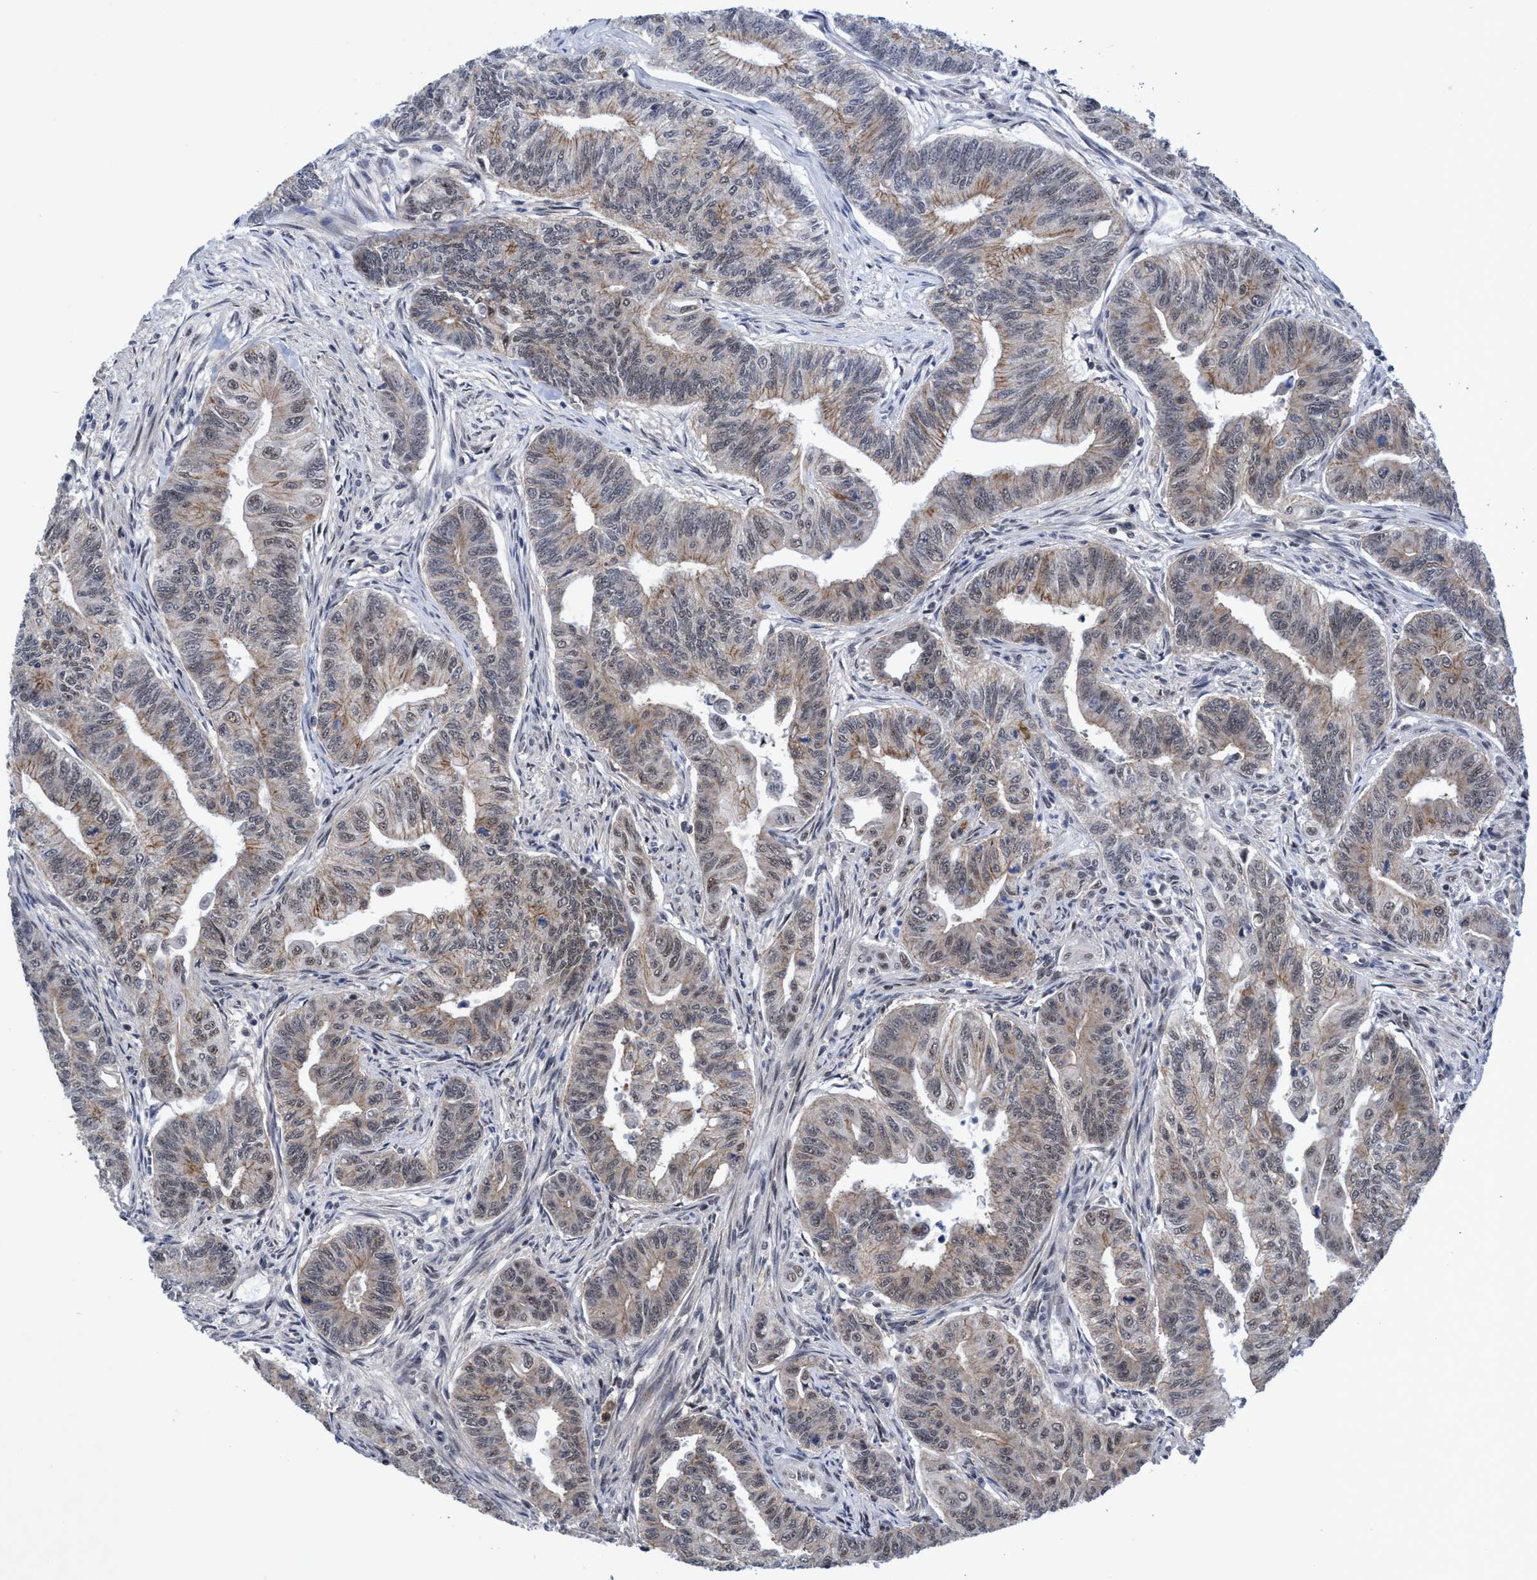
{"staining": {"intensity": "moderate", "quantity": "<25%", "location": "cytoplasmic/membranous"}, "tissue": "colorectal cancer", "cell_type": "Tumor cells", "image_type": "cancer", "snomed": [{"axis": "morphology", "description": "Adenoma, NOS"}, {"axis": "morphology", "description": "Adenocarcinoma, NOS"}, {"axis": "topography", "description": "Colon"}], "caption": "Colorectal cancer was stained to show a protein in brown. There is low levels of moderate cytoplasmic/membranous positivity in about <25% of tumor cells.", "gene": "C9orf78", "patient": {"sex": "male", "age": 79}}